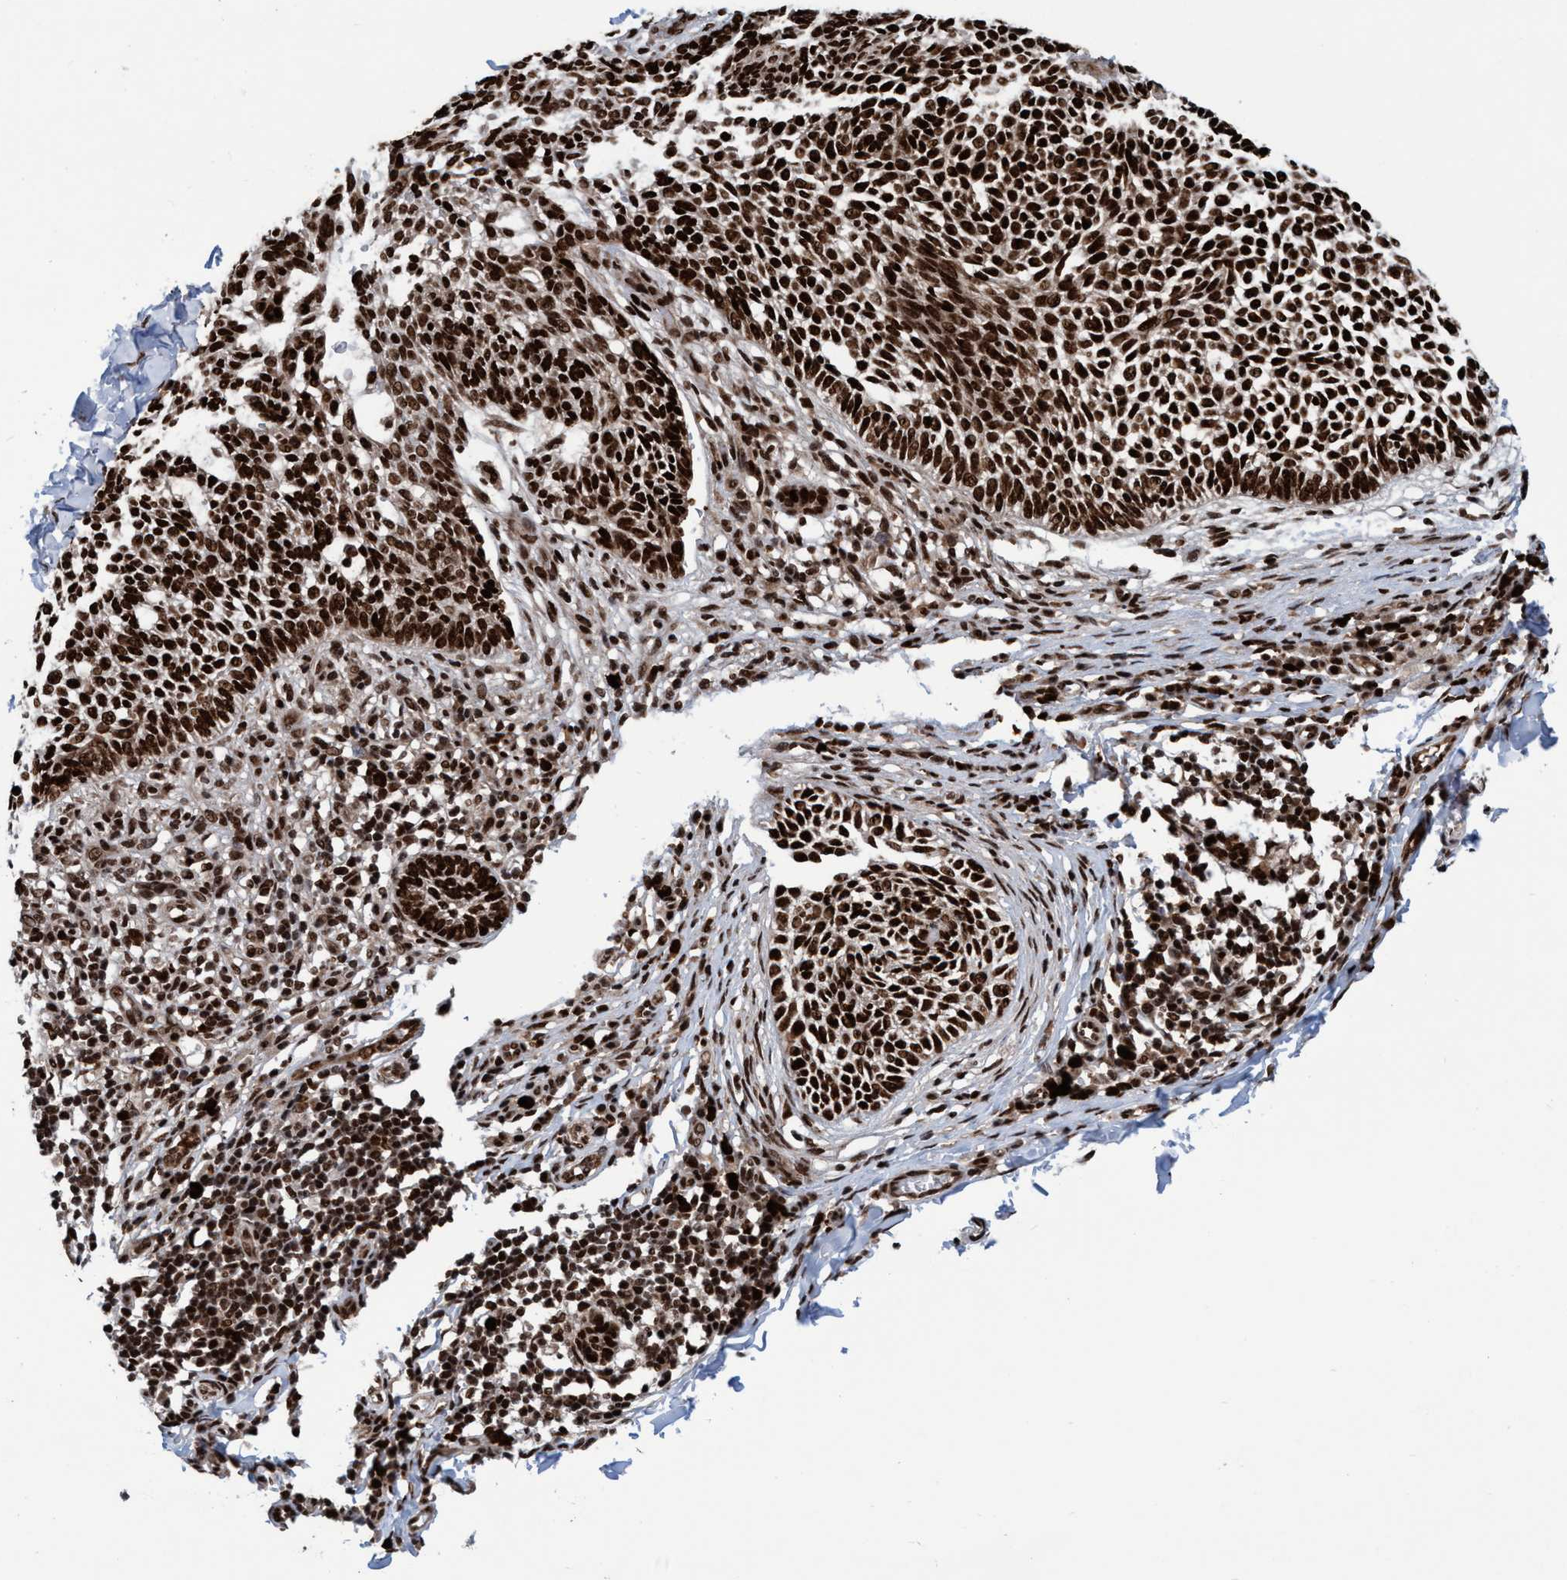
{"staining": {"intensity": "strong", "quantity": ">75%", "location": "nuclear"}, "tissue": "skin cancer", "cell_type": "Tumor cells", "image_type": "cancer", "snomed": [{"axis": "morphology", "description": "Normal tissue, NOS"}, {"axis": "morphology", "description": "Basal cell carcinoma"}, {"axis": "topography", "description": "Skin"}], "caption": "Strong nuclear protein expression is identified in approximately >75% of tumor cells in skin cancer.", "gene": "TOPBP1", "patient": {"sex": "male", "age": 87}}